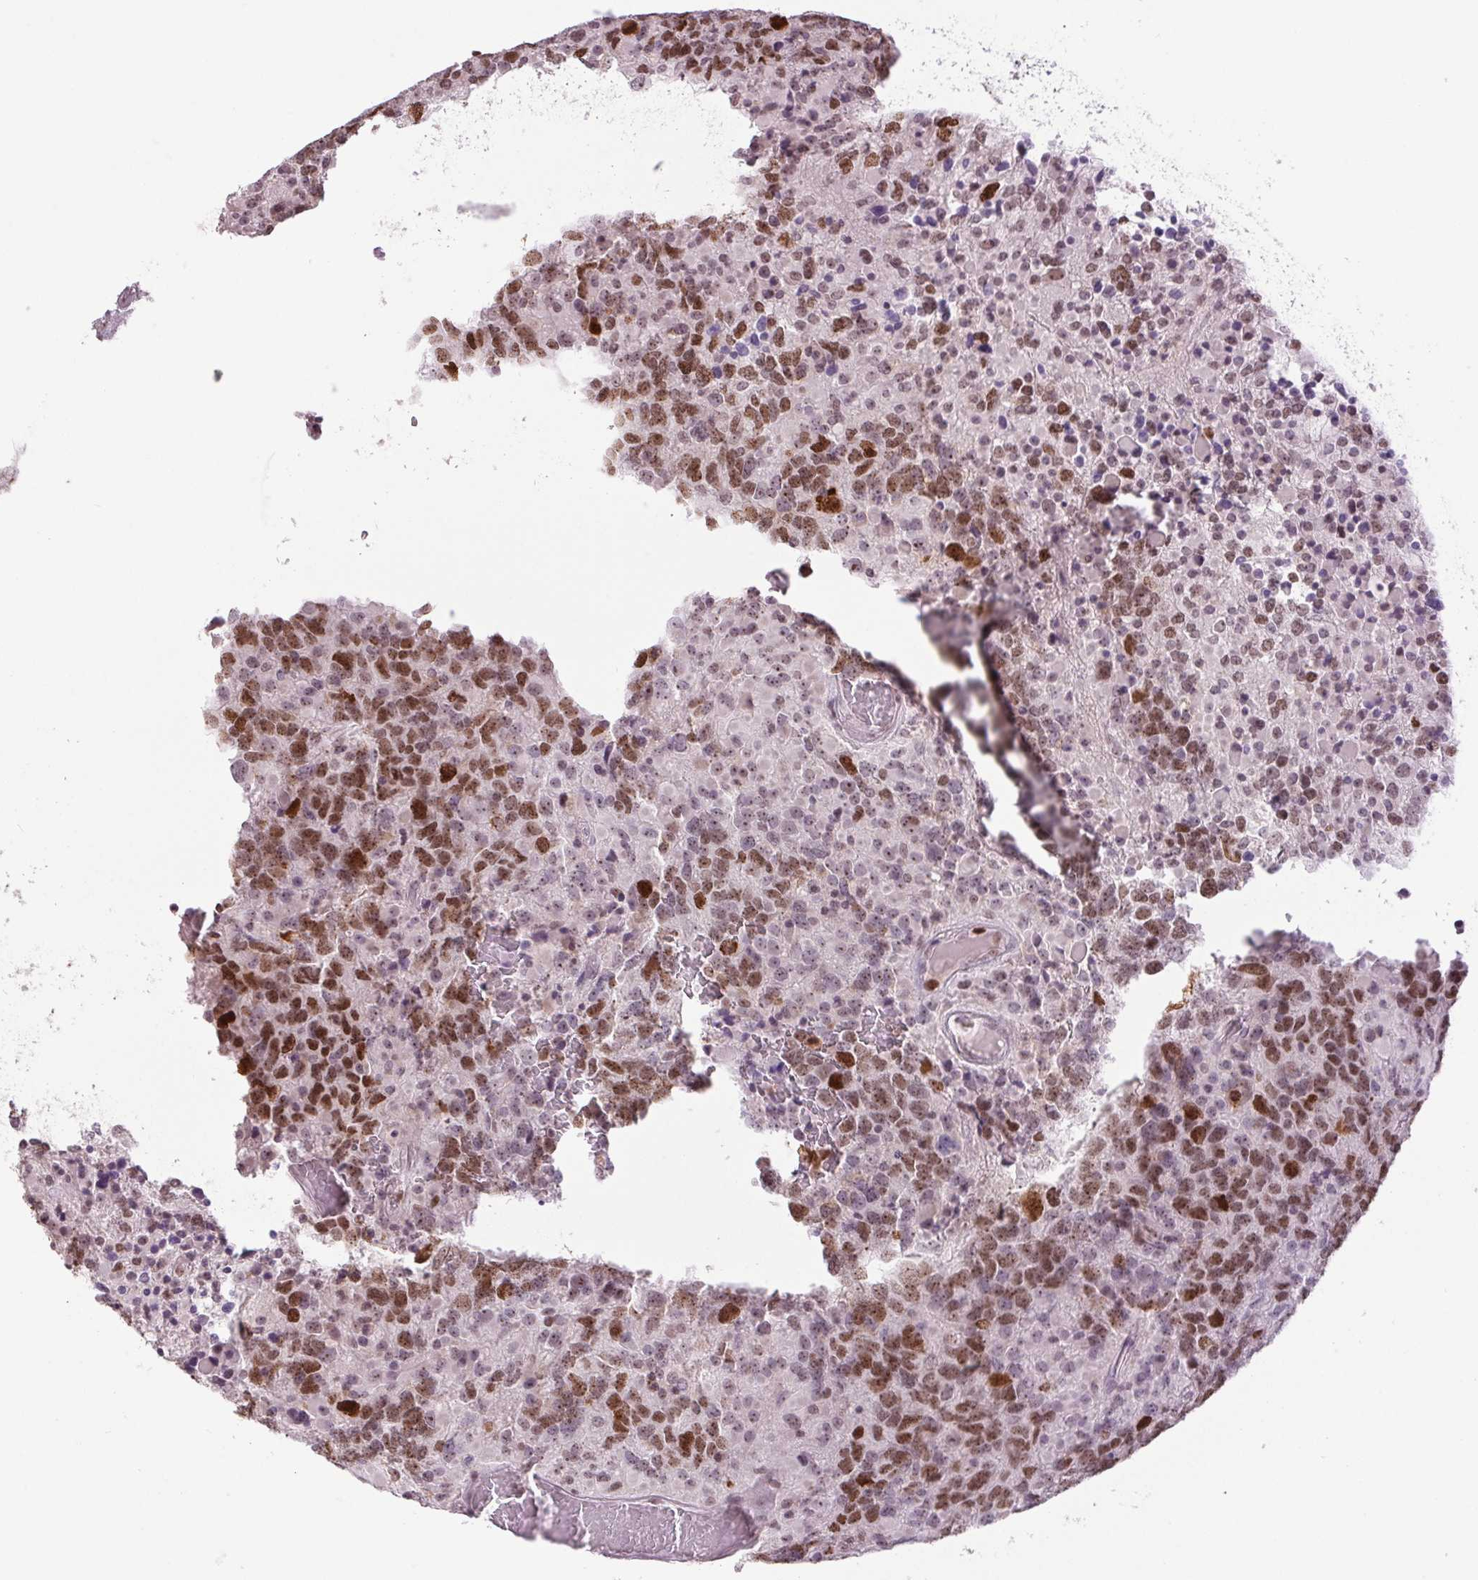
{"staining": {"intensity": "moderate", "quantity": "25%-75%", "location": "nuclear"}, "tissue": "glioma", "cell_type": "Tumor cells", "image_type": "cancer", "snomed": [{"axis": "morphology", "description": "Glioma, malignant, High grade"}, {"axis": "topography", "description": "Brain"}], "caption": "A high-resolution micrograph shows IHC staining of malignant glioma (high-grade), which displays moderate nuclear positivity in about 25%-75% of tumor cells.", "gene": "SMIM6", "patient": {"sex": "female", "age": 40}}